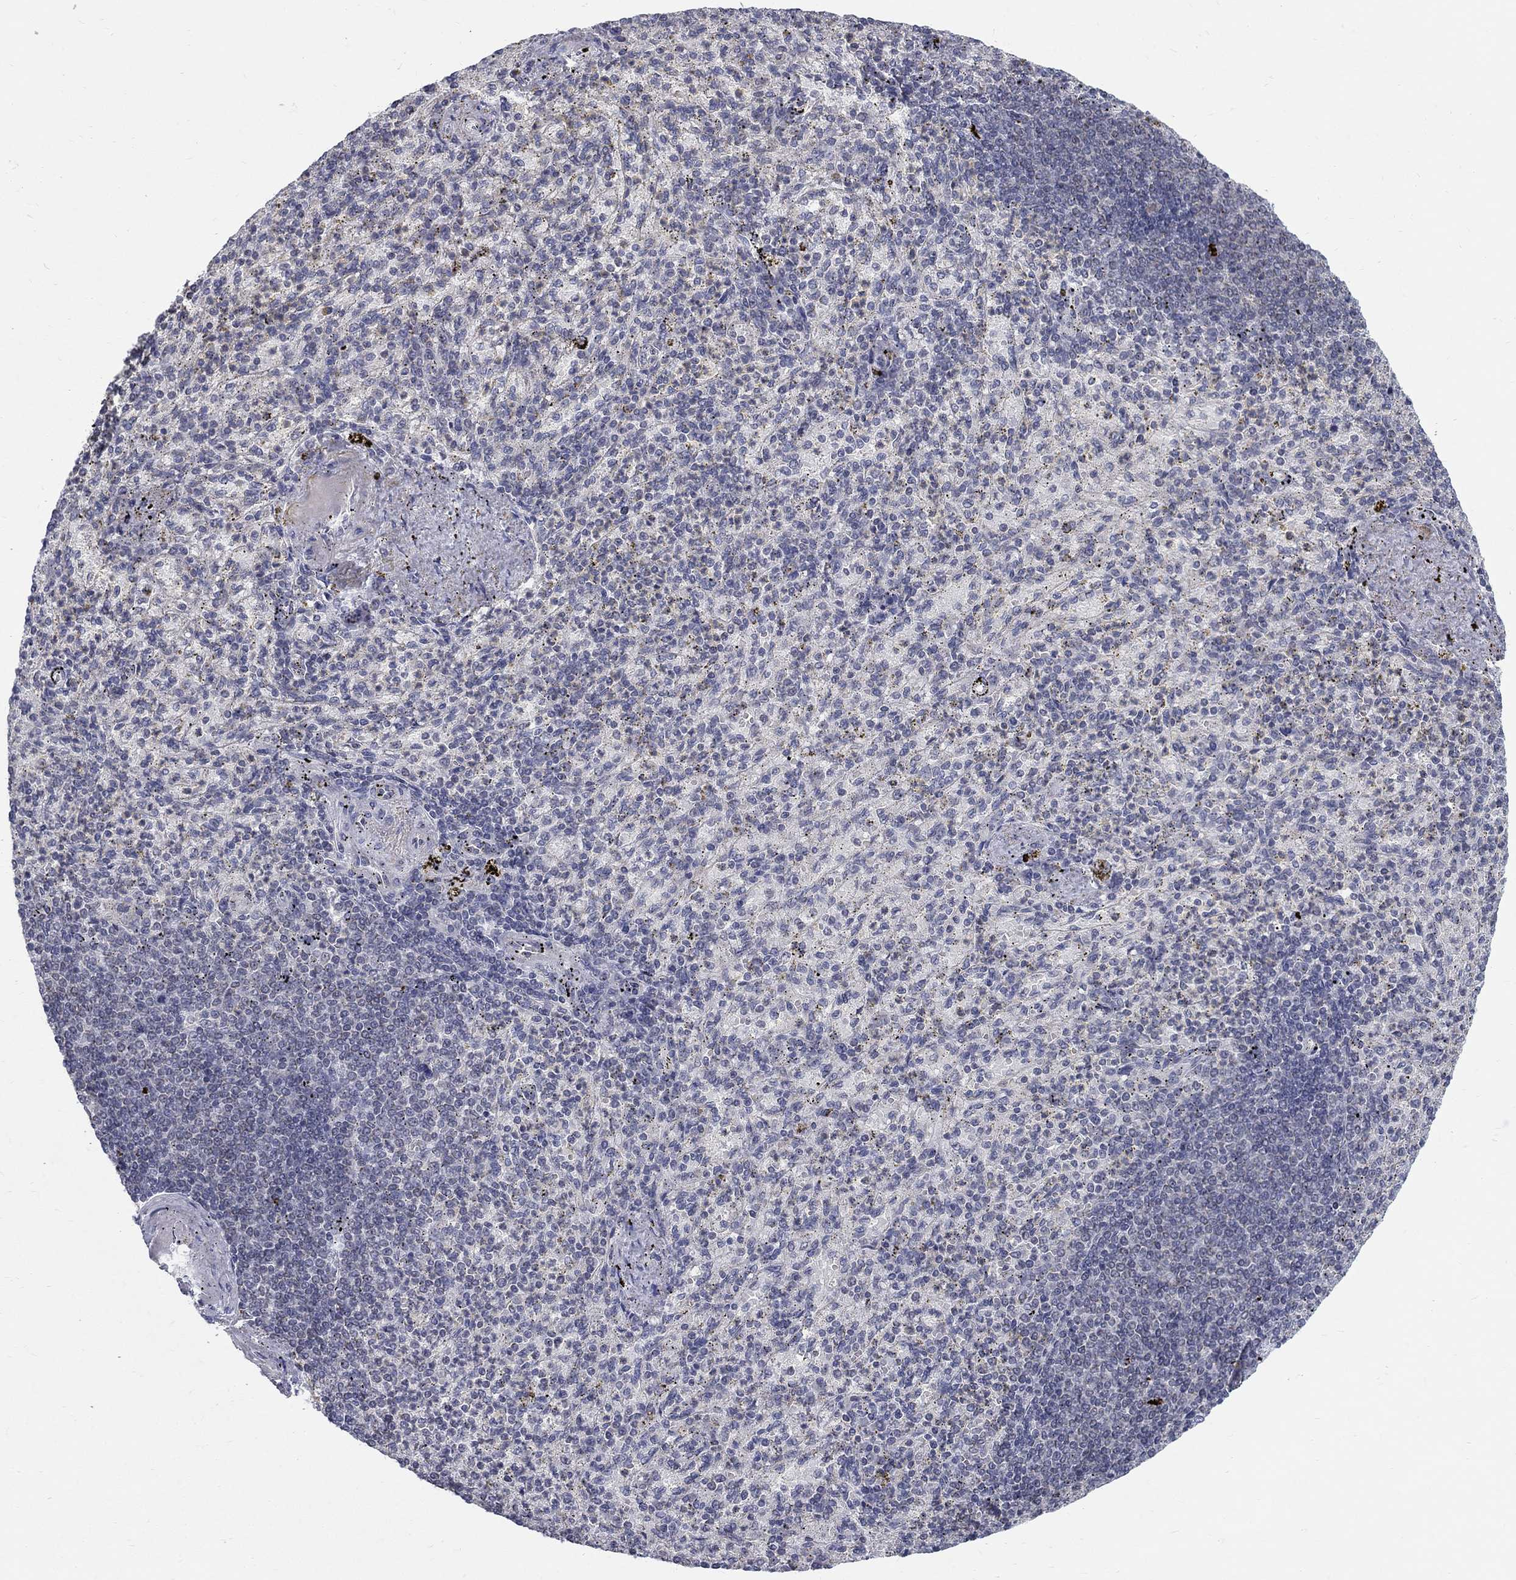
{"staining": {"intensity": "negative", "quantity": "none", "location": "none"}, "tissue": "spleen", "cell_type": "Cells in red pulp", "image_type": "normal", "snomed": [{"axis": "morphology", "description": "Normal tissue, NOS"}, {"axis": "topography", "description": "Spleen"}], "caption": "Immunohistochemistry photomicrograph of normal spleen: spleen stained with DAB shows no significant protein staining in cells in red pulp.", "gene": "GCFC2", "patient": {"sex": "female", "age": 74}}